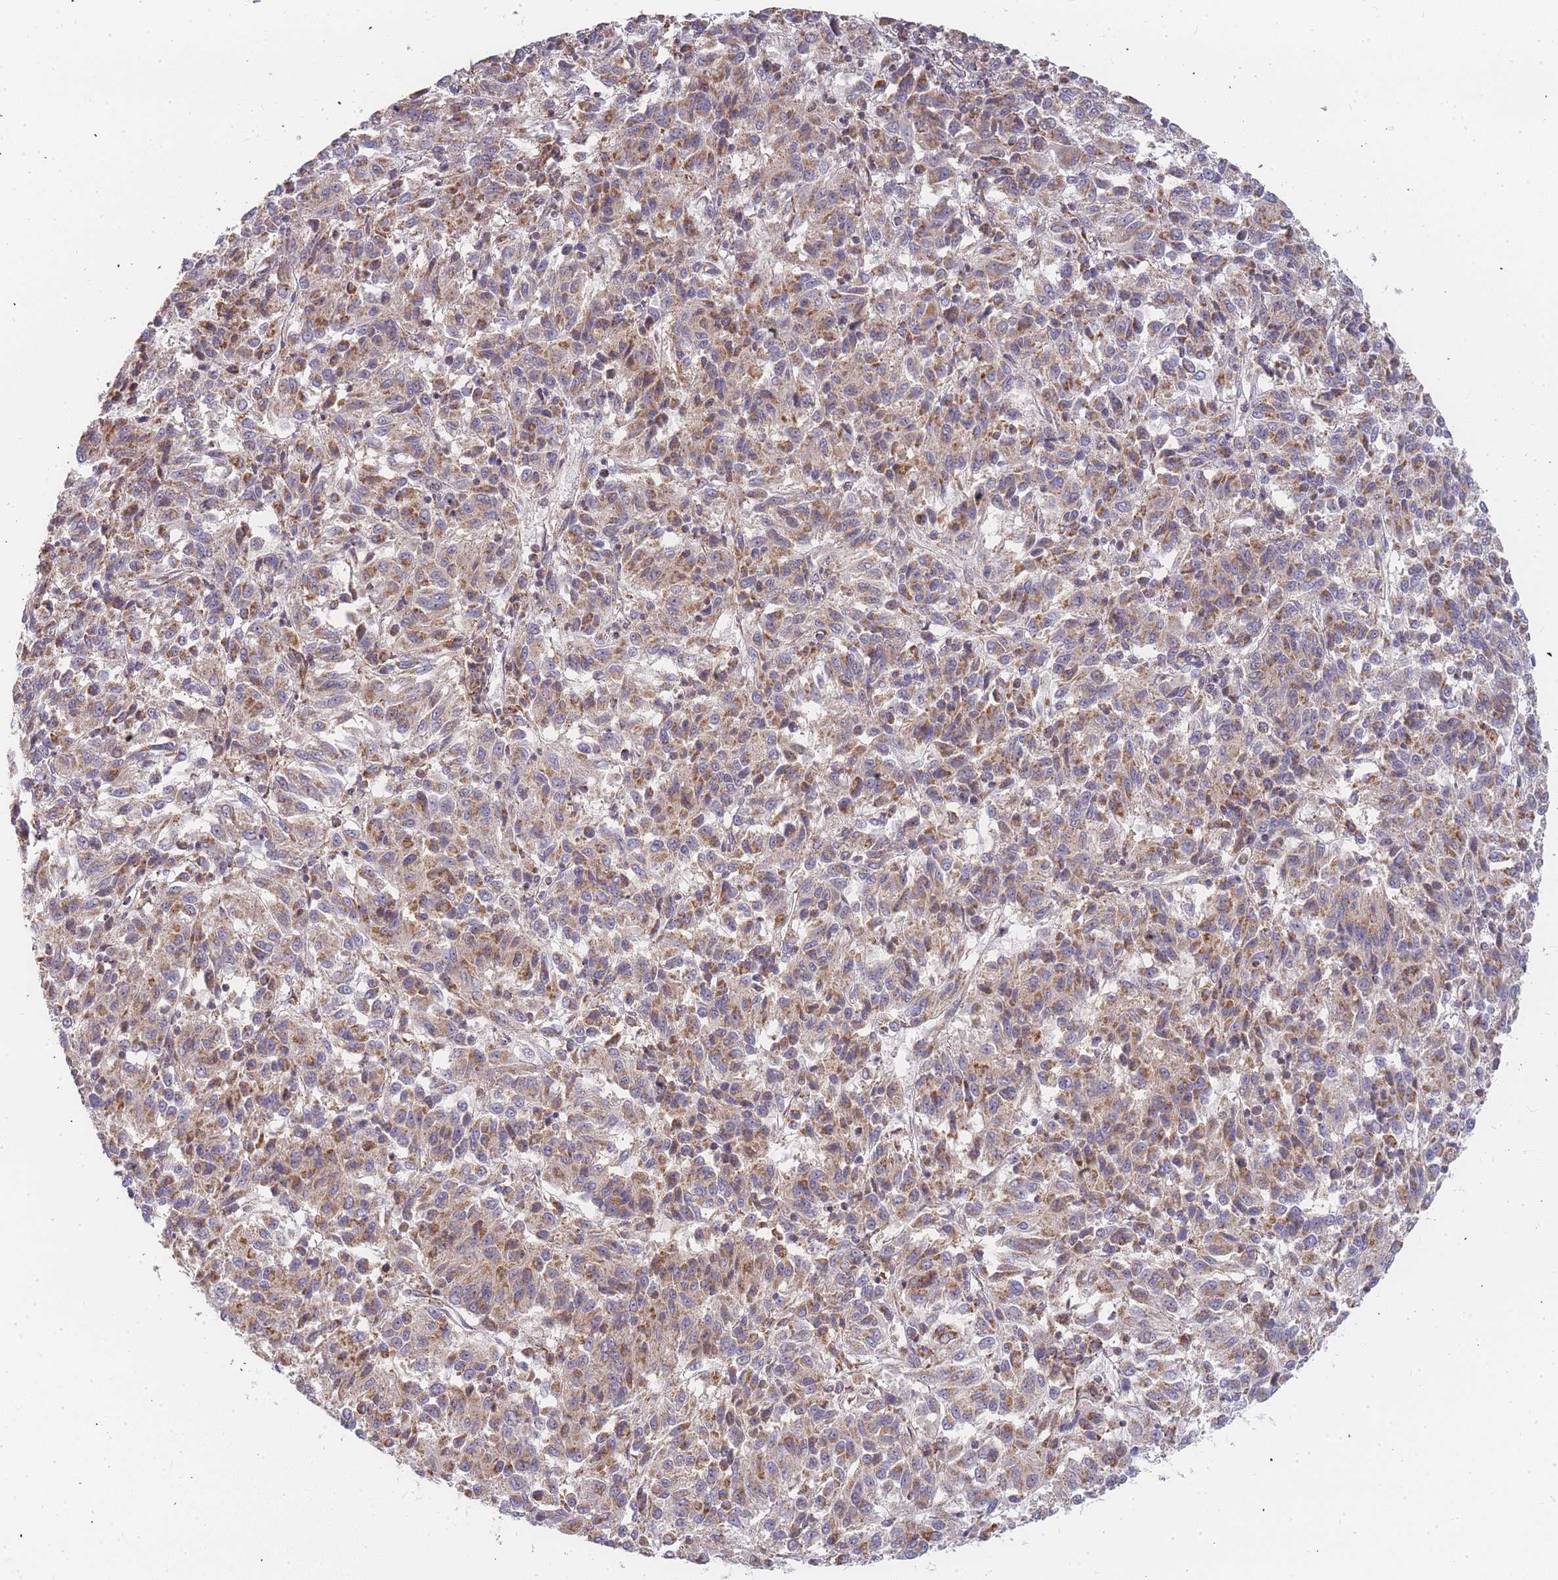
{"staining": {"intensity": "moderate", "quantity": ">75%", "location": "cytoplasmic/membranous"}, "tissue": "melanoma", "cell_type": "Tumor cells", "image_type": "cancer", "snomed": [{"axis": "morphology", "description": "Malignant melanoma, Metastatic site"}, {"axis": "topography", "description": "Lung"}], "caption": "A medium amount of moderate cytoplasmic/membranous expression is identified in approximately >75% of tumor cells in malignant melanoma (metastatic site) tissue.", "gene": "ADCY9", "patient": {"sex": "male", "age": 64}}